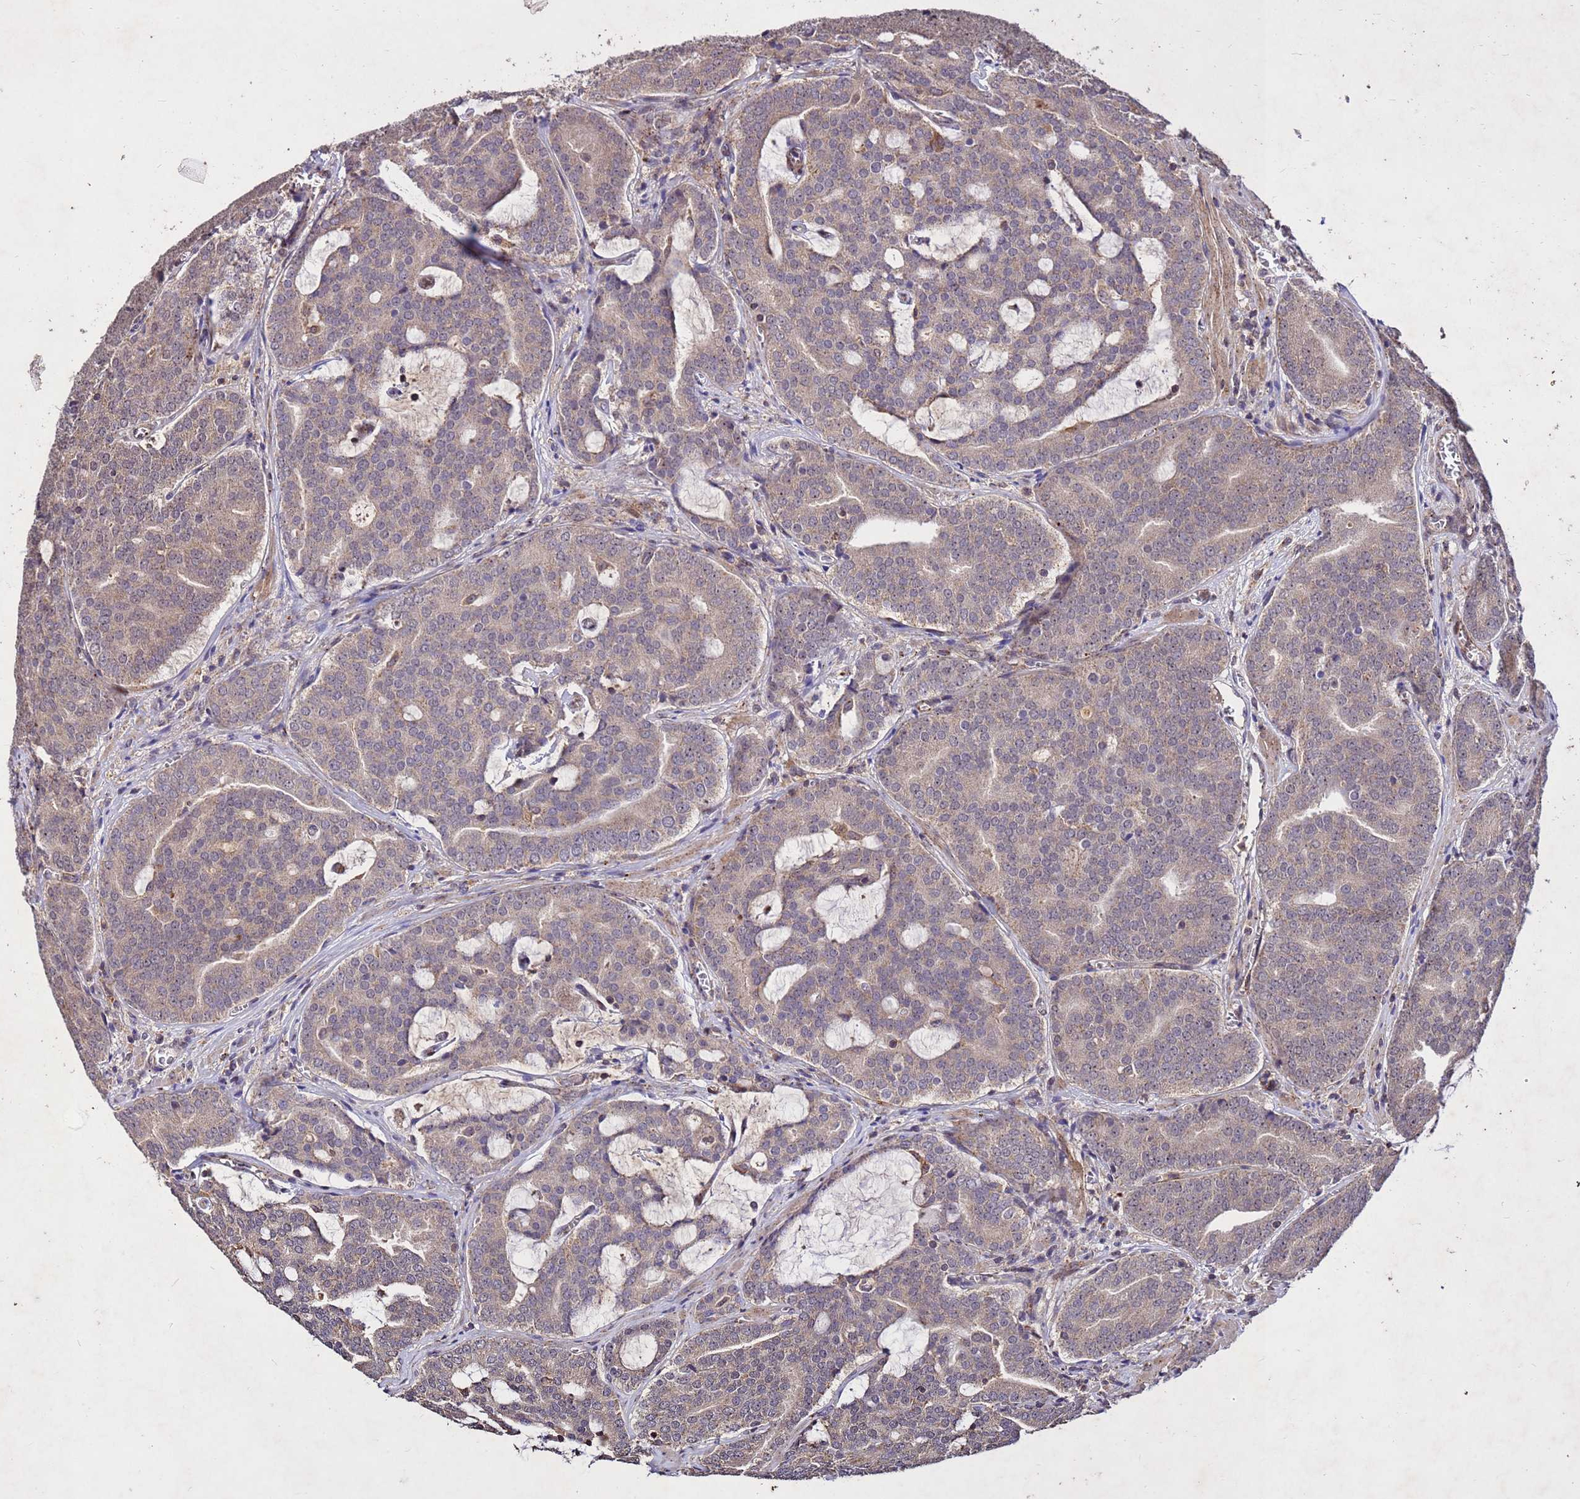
{"staining": {"intensity": "weak", "quantity": ">75%", "location": "cytoplasmic/membranous"}, "tissue": "prostate cancer", "cell_type": "Tumor cells", "image_type": "cancer", "snomed": [{"axis": "morphology", "description": "Adenocarcinoma, High grade"}, {"axis": "topography", "description": "Prostate"}], "caption": "Protein staining displays weak cytoplasmic/membranous staining in approximately >75% of tumor cells in prostate cancer.", "gene": "TOR4A", "patient": {"sex": "male", "age": 55}}